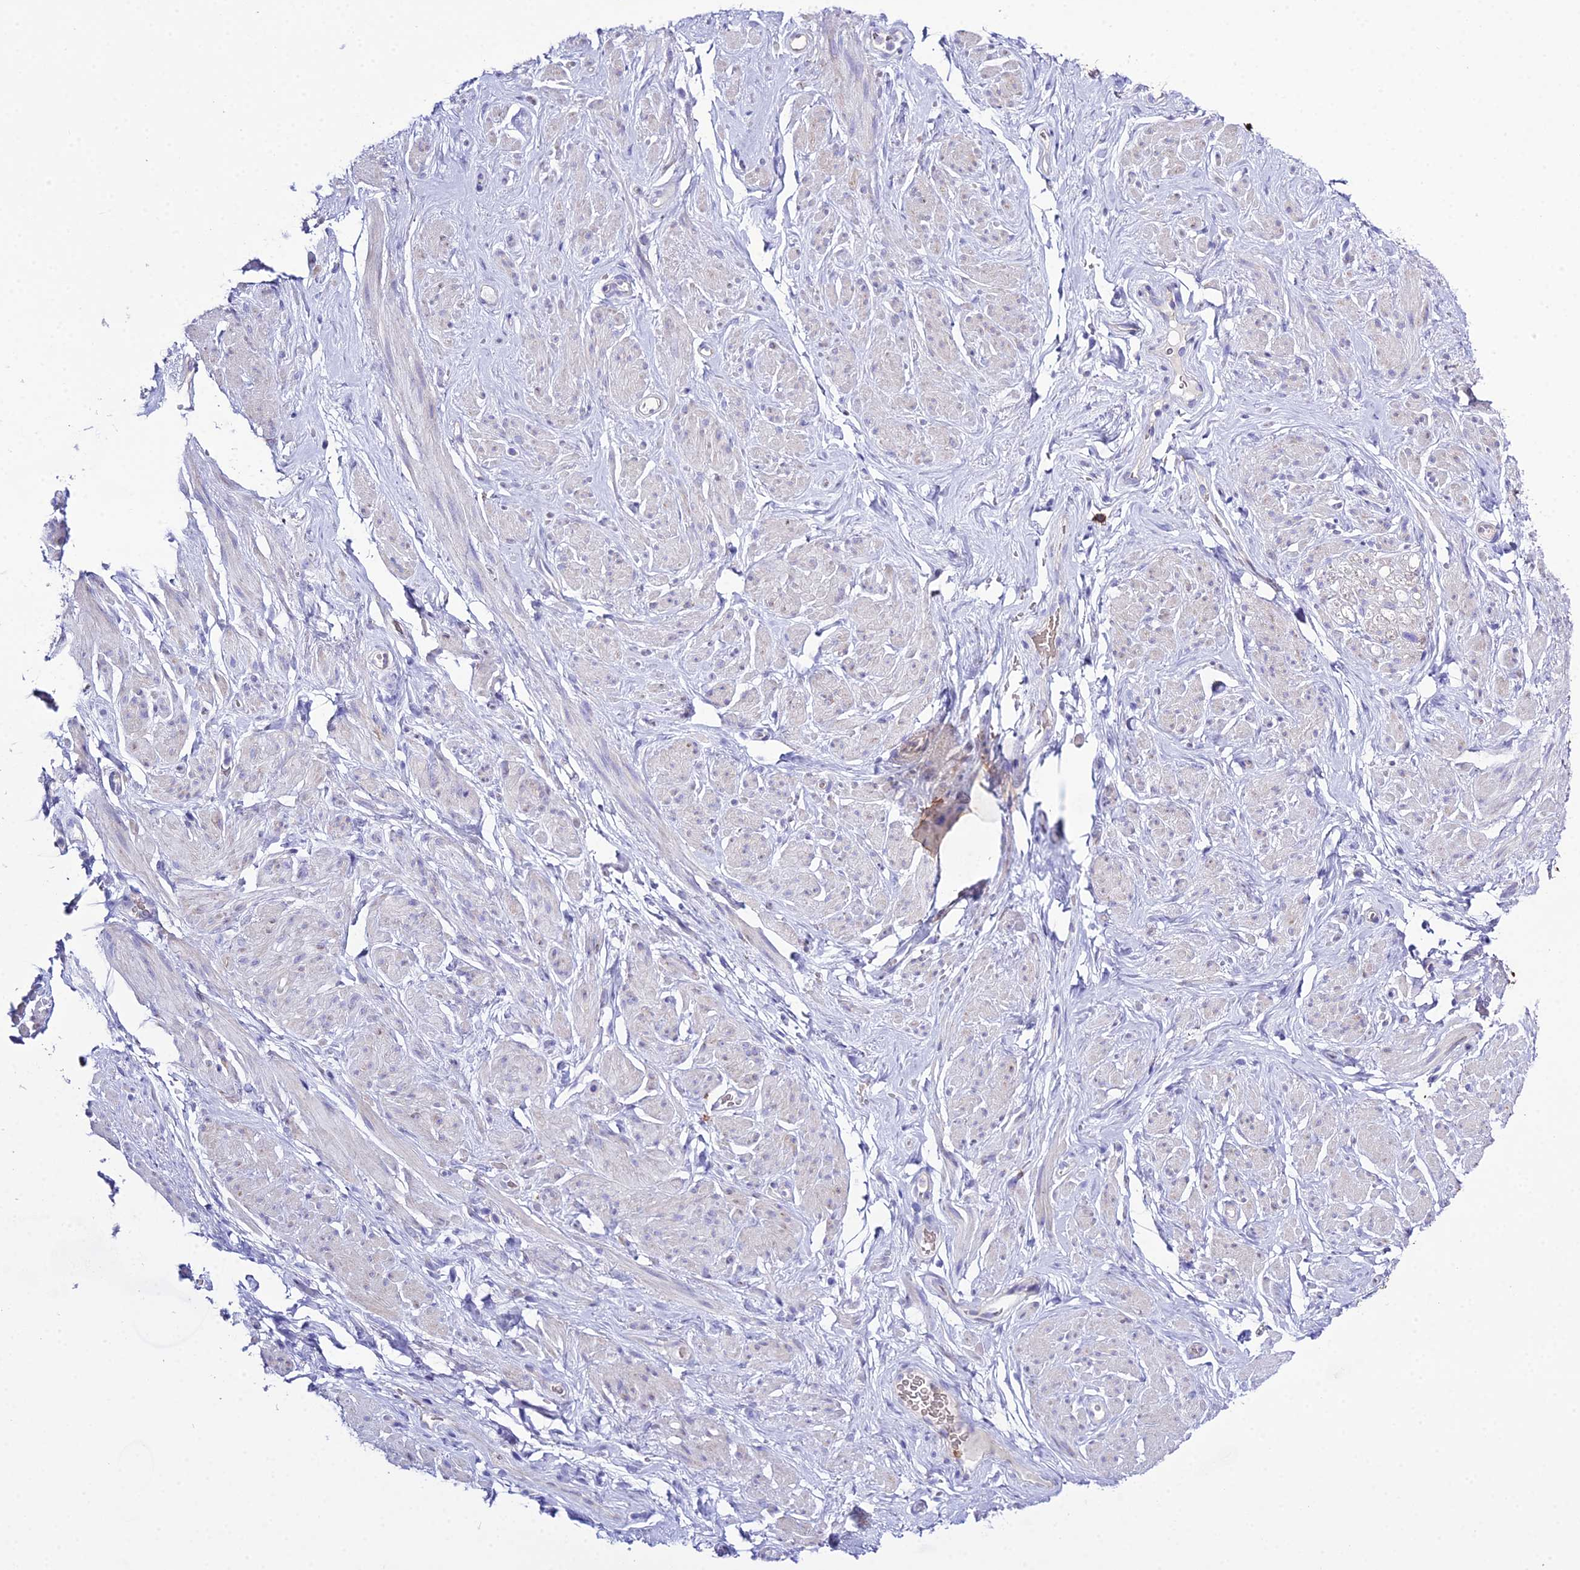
{"staining": {"intensity": "negative", "quantity": "none", "location": "none"}, "tissue": "smooth muscle", "cell_type": "Smooth muscle cells", "image_type": "normal", "snomed": [{"axis": "morphology", "description": "Normal tissue, NOS"}, {"axis": "topography", "description": "Smooth muscle"}, {"axis": "topography", "description": "Peripheral nerve tissue"}], "caption": "This is an IHC image of unremarkable smooth muscle. There is no expression in smooth muscle cells.", "gene": "OR1Q1", "patient": {"sex": "male", "age": 69}}